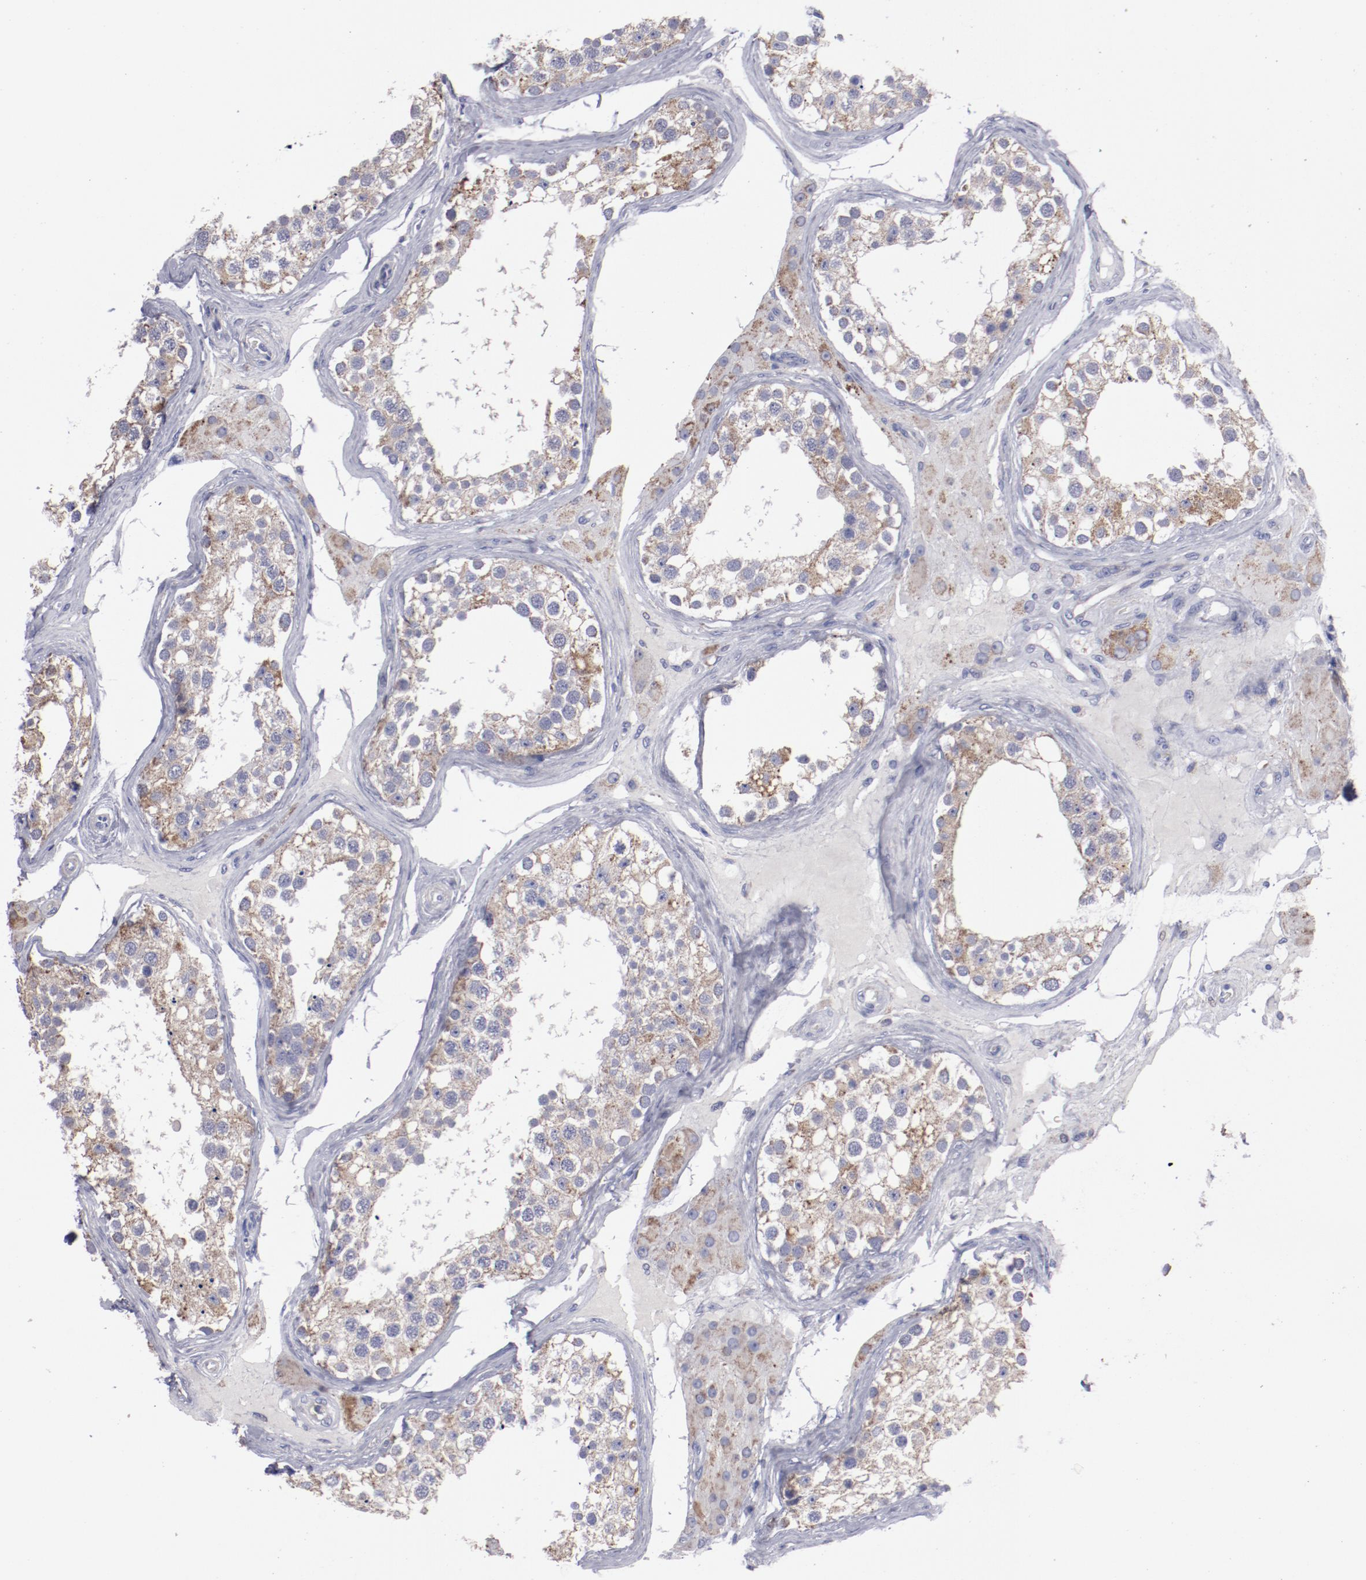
{"staining": {"intensity": "weak", "quantity": ">75%", "location": "cytoplasmic/membranous"}, "tissue": "testis", "cell_type": "Cells in seminiferous ducts", "image_type": "normal", "snomed": [{"axis": "morphology", "description": "Normal tissue, NOS"}, {"axis": "topography", "description": "Testis"}], "caption": "About >75% of cells in seminiferous ducts in benign testis reveal weak cytoplasmic/membranous protein staining as visualized by brown immunohistochemical staining.", "gene": "FGR", "patient": {"sex": "male", "age": 68}}